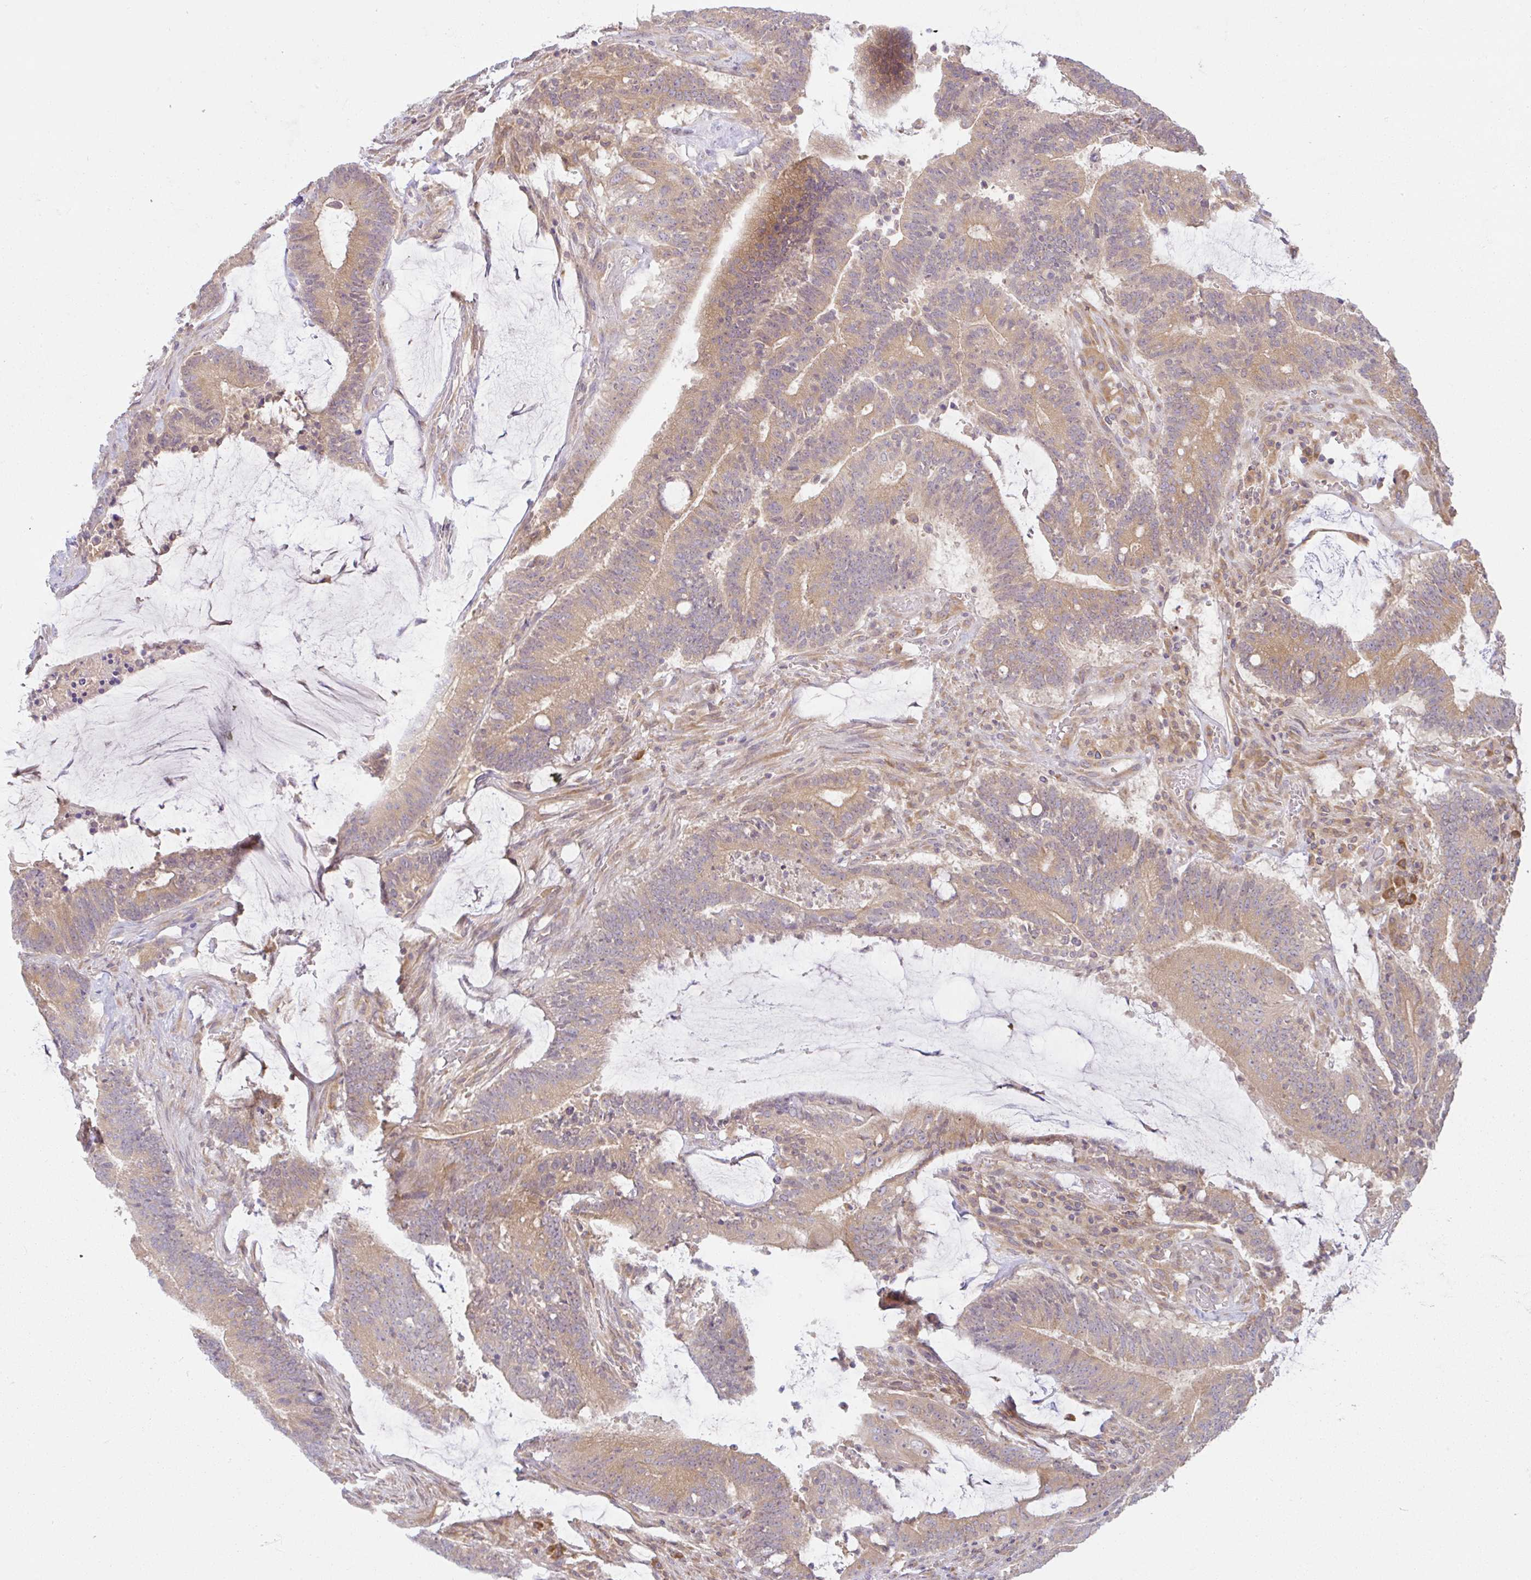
{"staining": {"intensity": "moderate", "quantity": ">75%", "location": "cytoplasmic/membranous"}, "tissue": "colorectal cancer", "cell_type": "Tumor cells", "image_type": "cancer", "snomed": [{"axis": "morphology", "description": "Adenocarcinoma, NOS"}, {"axis": "topography", "description": "Colon"}], "caption": "Colorectal cancer stained with DAB IHC displays medium levels of moderate cytoplasmic/membranous staining in approximately >75% of tumor cells. Nuclei are stained in blue.", "gene": "DERL2", "patient": {"sex": "female", "age": 43}}